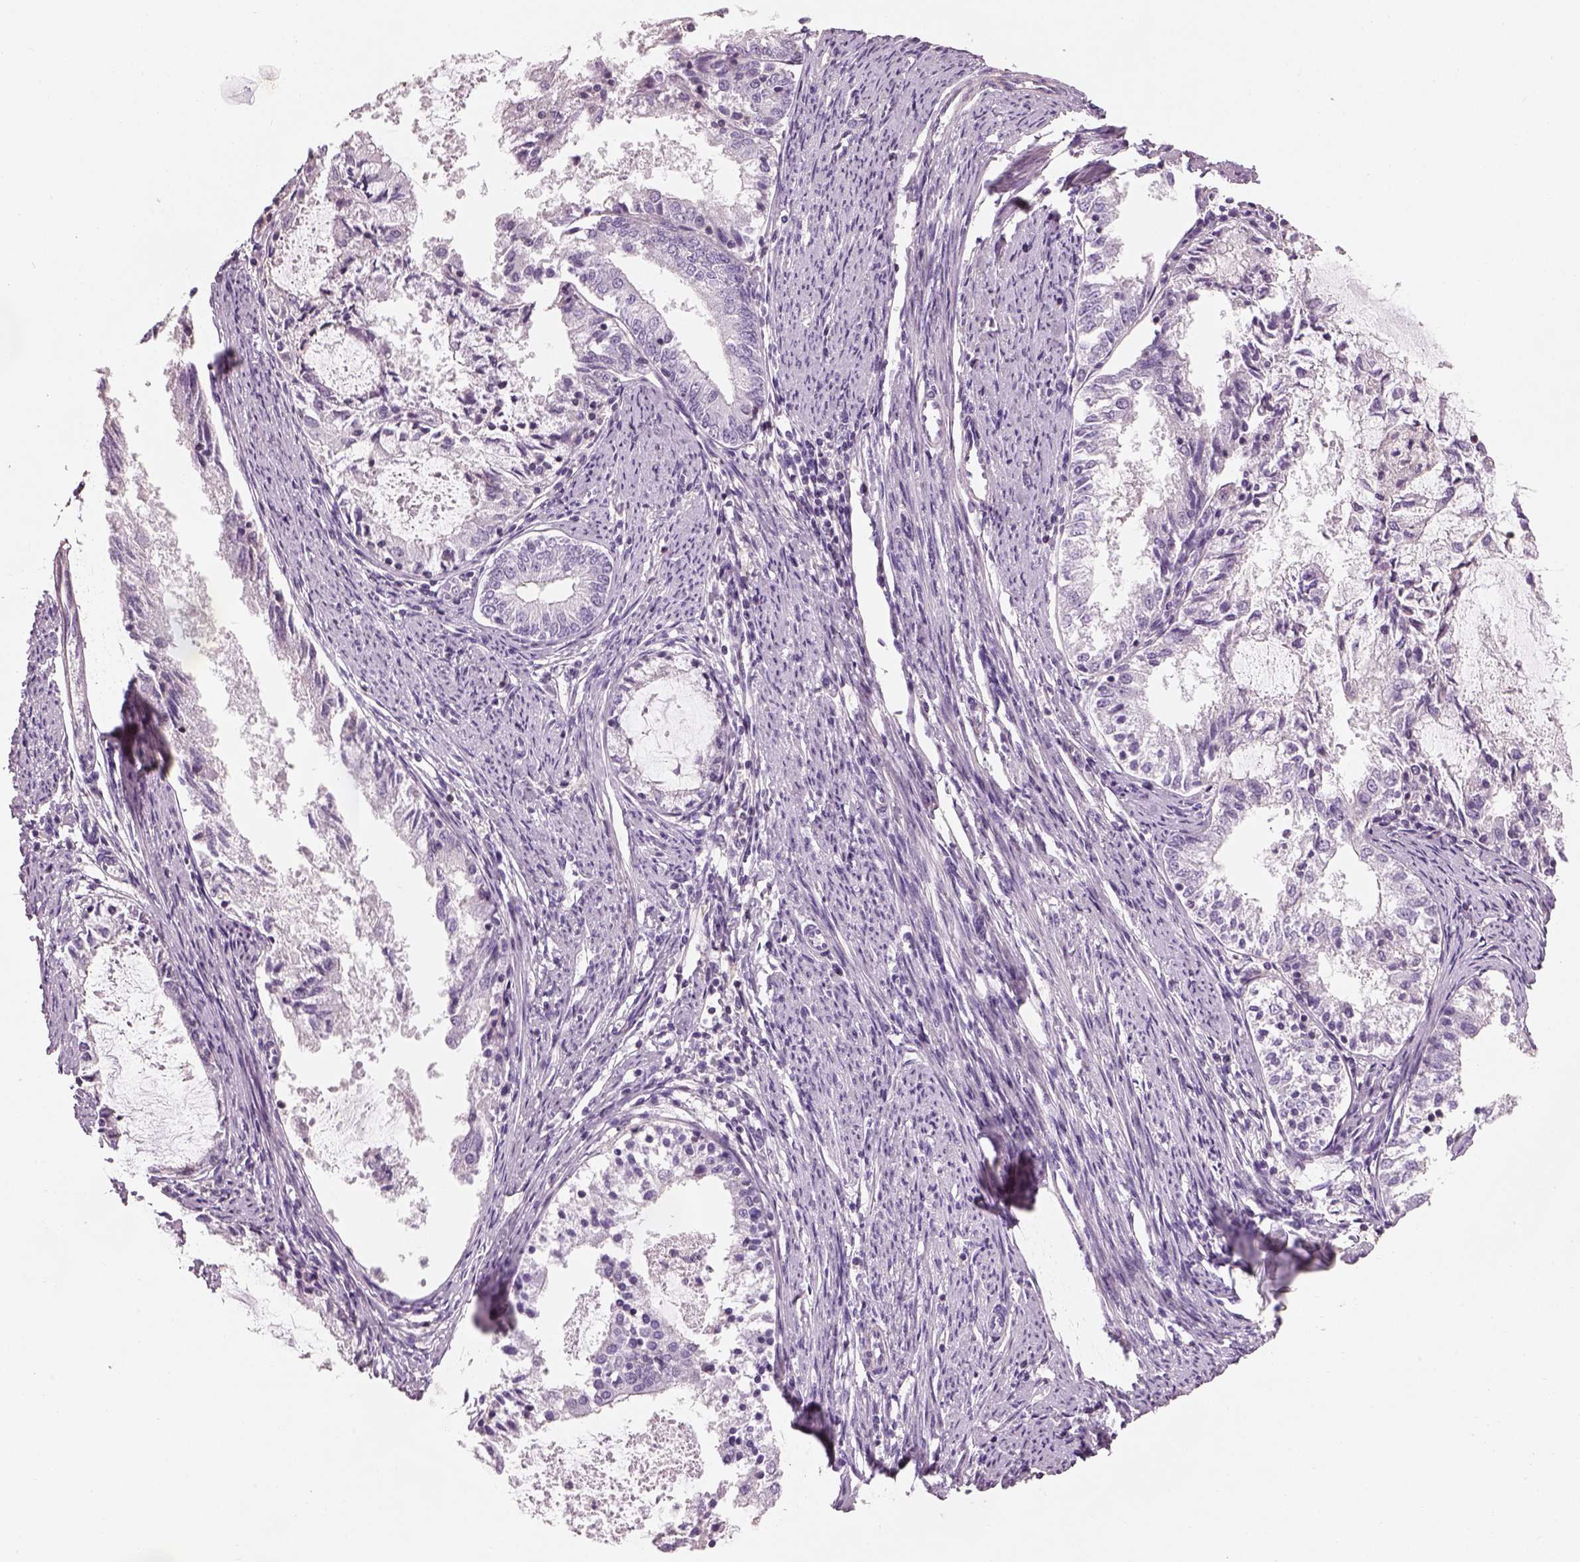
{"staining": {"intensity": "negative", "quantity": "none", "location": "none"}, "tissue": "endometrial cancer", "cell_type": "Tumor cells", "image_type": "cancer", "snomed": [{"axis": "morphology", "description": "Adenocarcinoma, NOS"}, {"axis": "topography", "description": "Endometrium"}], "caption": "Tumor cells are negative for brown protein staining in adenocarcinoma (endometrial).", "gene": "OTUD6A", "patient": {"sex": "female", "age": 57}}